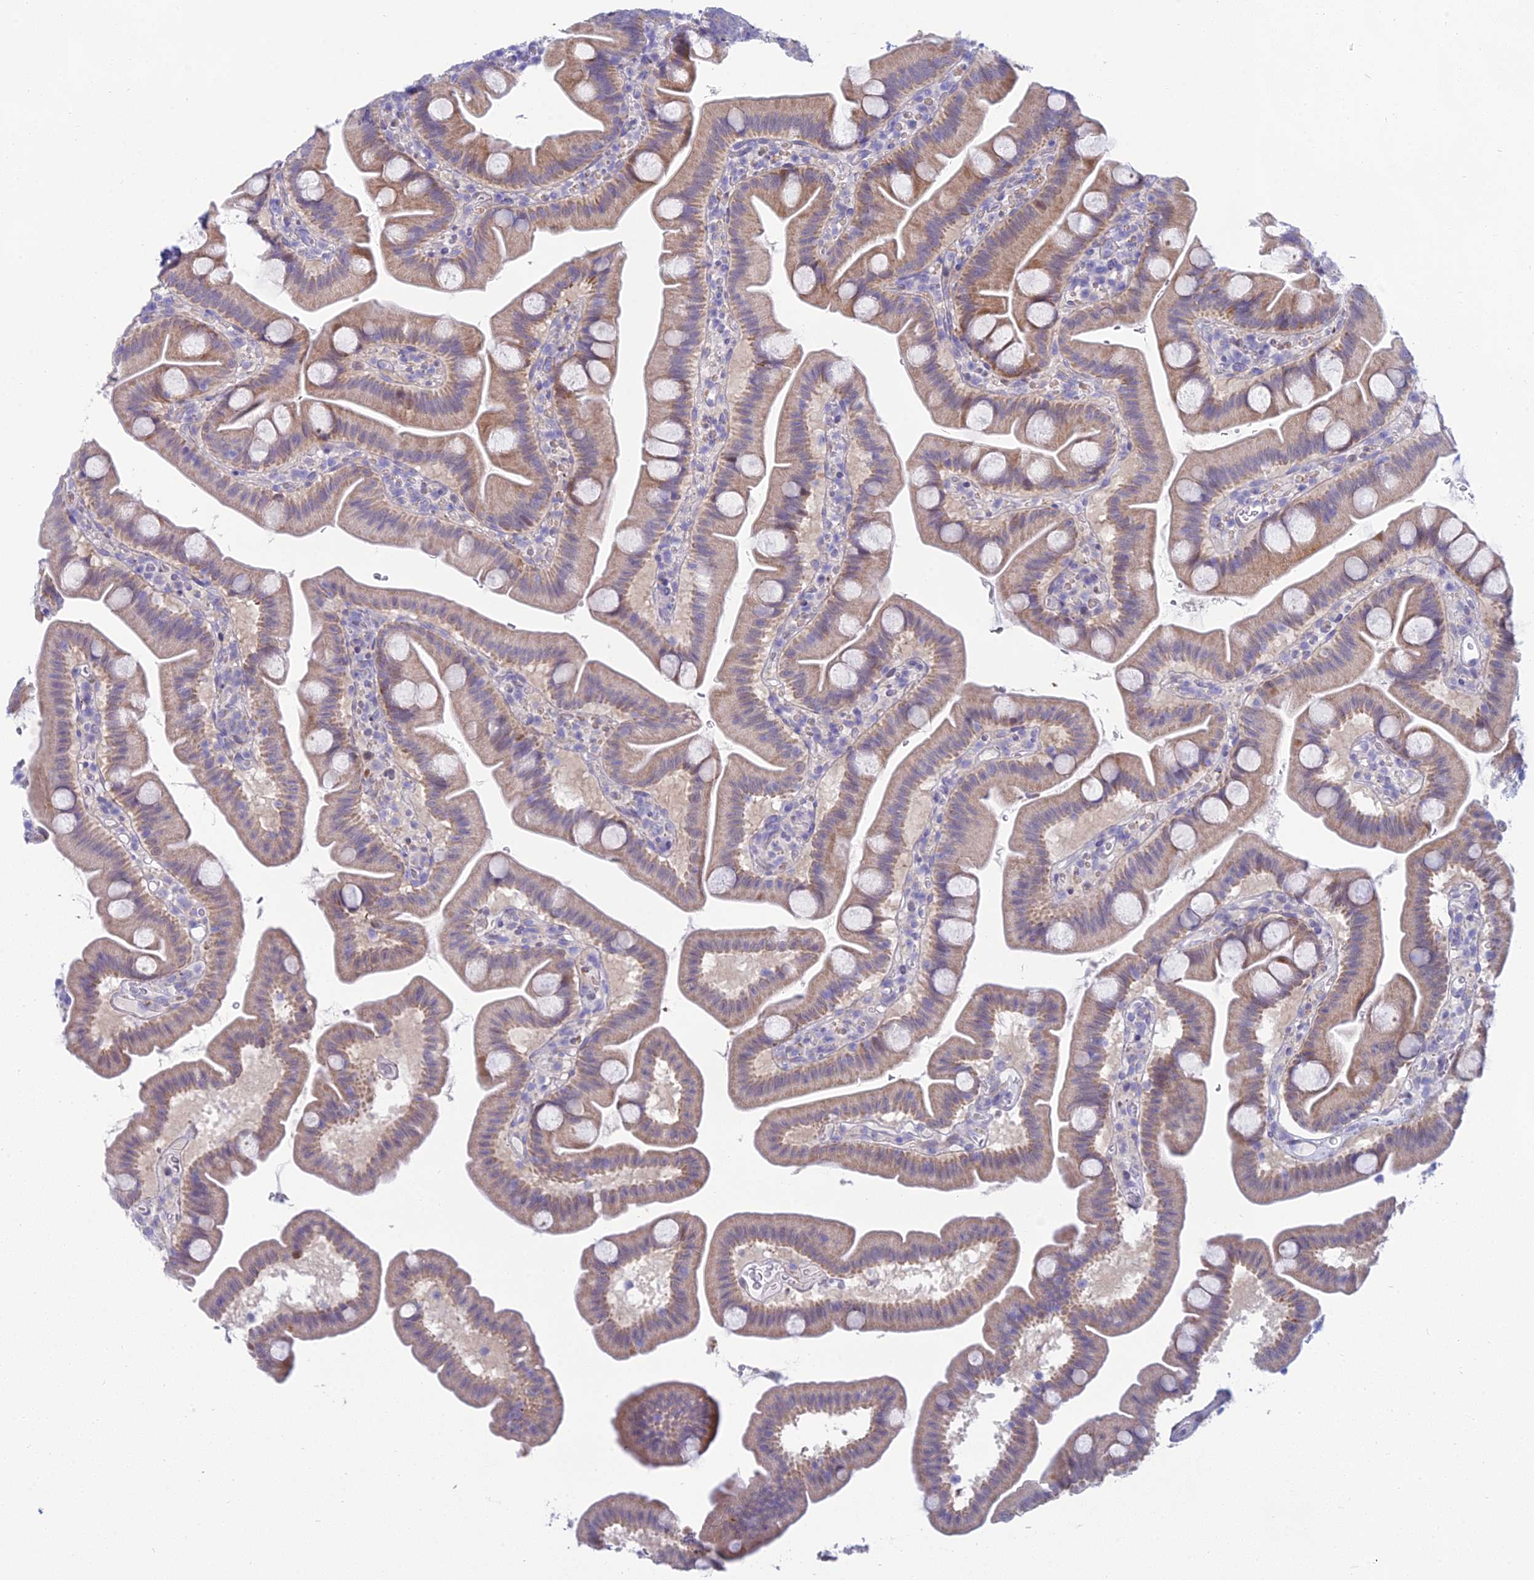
{"staining": {"intensity": "moderate", "quantity": ">75%", "location": "cytoplasmic/membranous"}, "tissue": "small intestine", "cell_type": "Glandular cells", "image_type": "normal", "snomed": [{"axis": "morphology", "description": "Normal tissue, NOS"}, {"axis": "topography", "description": "Small intestine"}], "caption": "A high-resolution photomicrograph shows immunohistochemistry (IHC) staining of benign small intestine, which demonstrates moderate cytoplasmic/membranous expression in about >75% of glandular cells.", "gene": "PRR13", "patient": {"sex": "female", "age": 68}}